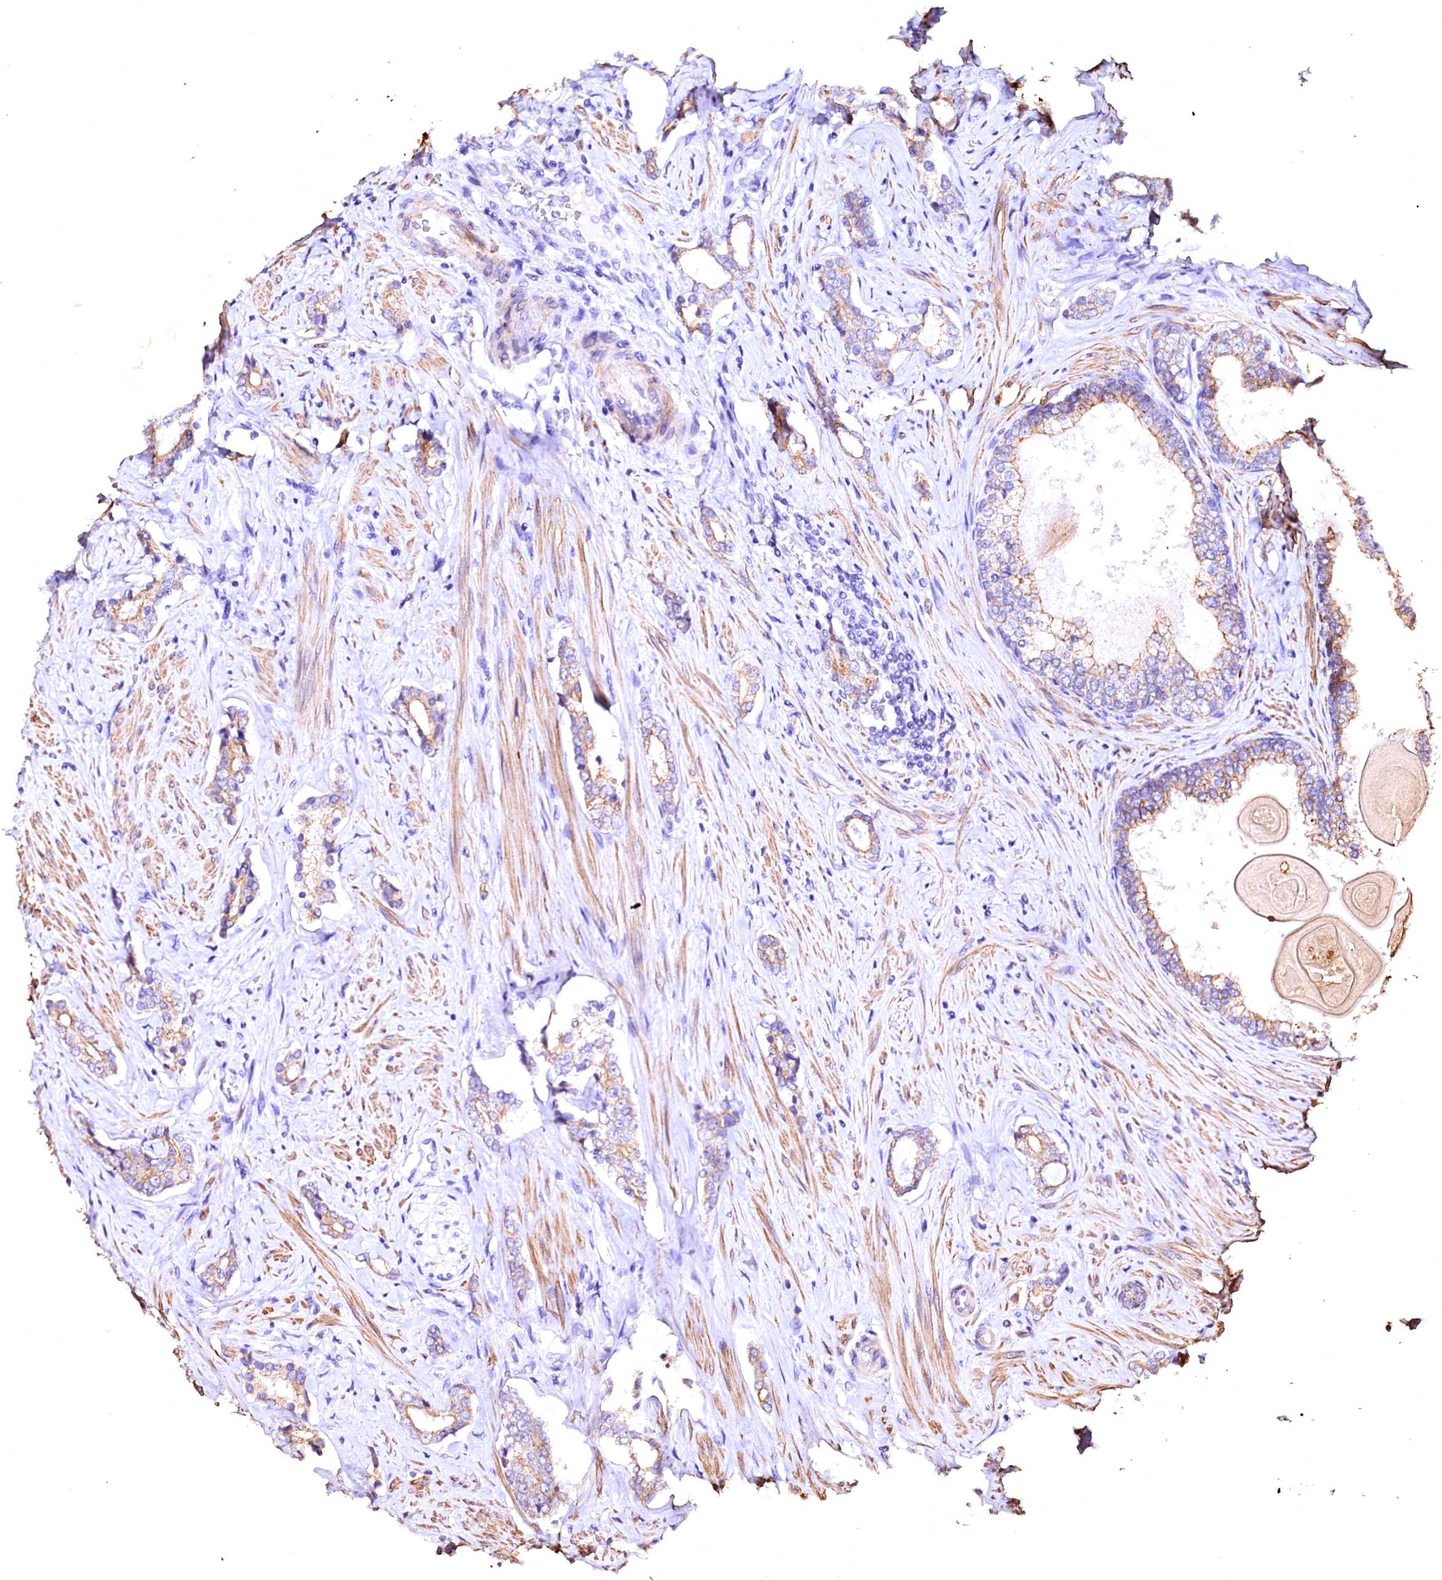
{"staining": {"intensity": "weak", "quantity": ">75%", "location": "cytoplasmic/membranous"}, "tissue": "prostate cancer", "cell_type": "Tumor cells", "image_type": "cancer", "snomed": [{"axis": "morphology", "description": "Adenocarcinoma, High grade"}, {"axis": "topography", "description": "Prostate"}], "caption": "IHC photomicrograph of neoplastic tissue: human adenocarcinoma (high-grade) (prostate) stained using immunohistochemistry reveals low levels of weak protein expression localized specifically in the cytoplasmic/membranous of tumor cells, appearing as a cytoplasmic/membranous brown color.", "gene": "VPS36", "patient": {"sex": "male", "age": 63}}